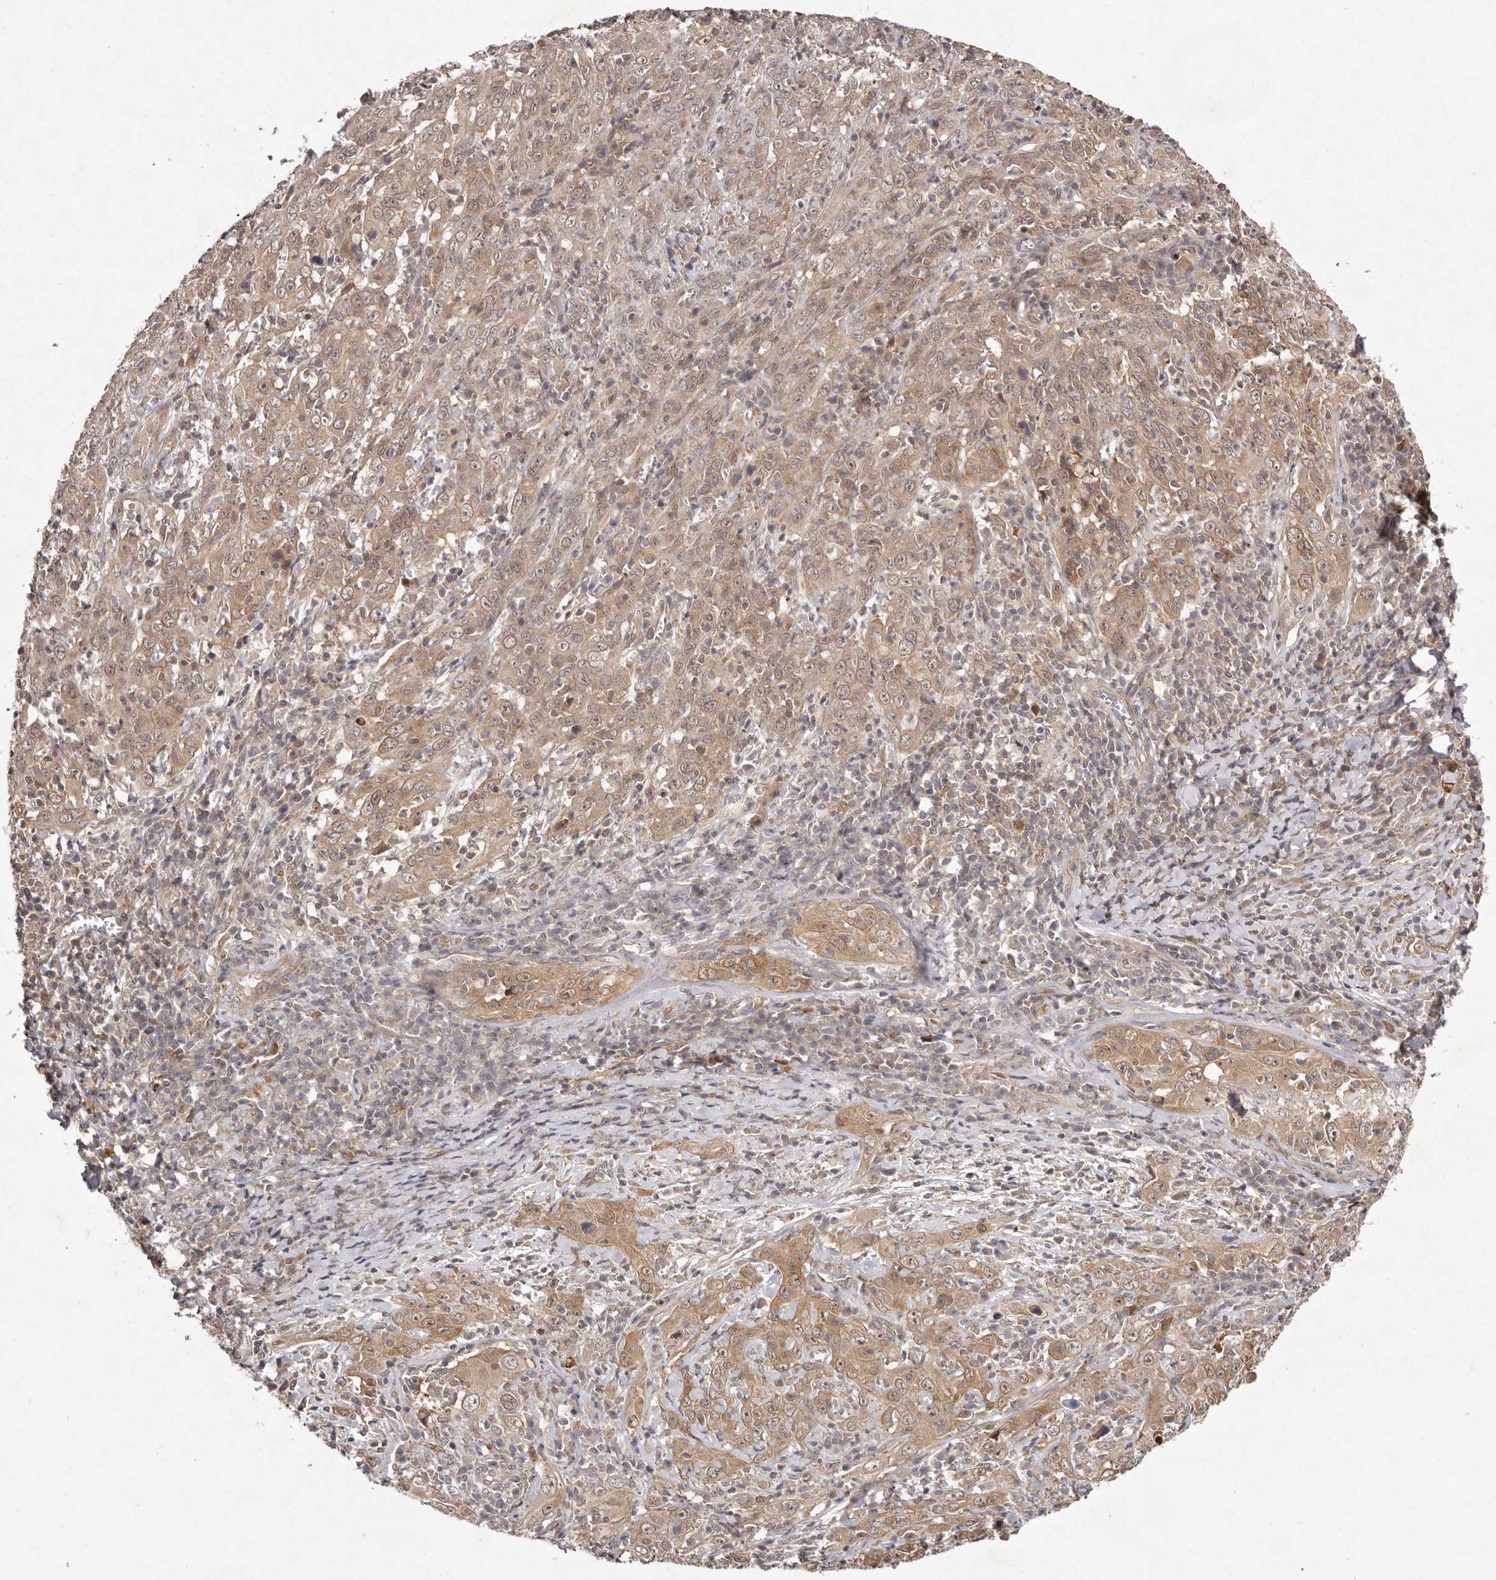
{"staining": {"intensity": "moderate", "quantity": ">75%", "location": "cytoplasmic/membranous,nuclear"}, "tissue": "cervical cancer", "cell_type": "Tumor cells", "image_type": "cancer", "snomed": [{"axis": "morphology", "description": "Squamous cell carcinoma, NOS"}, {"axis": "topography", "description": "Cervix"}], "caption": "A brown stain shows moderate cytoplasmic/membranous and nuclear staining of a protein in human squamous cell carcinoma (cervical) tumor cells.", "gene": "BUD31", "patient": {"sex": "female", "age": 46}}